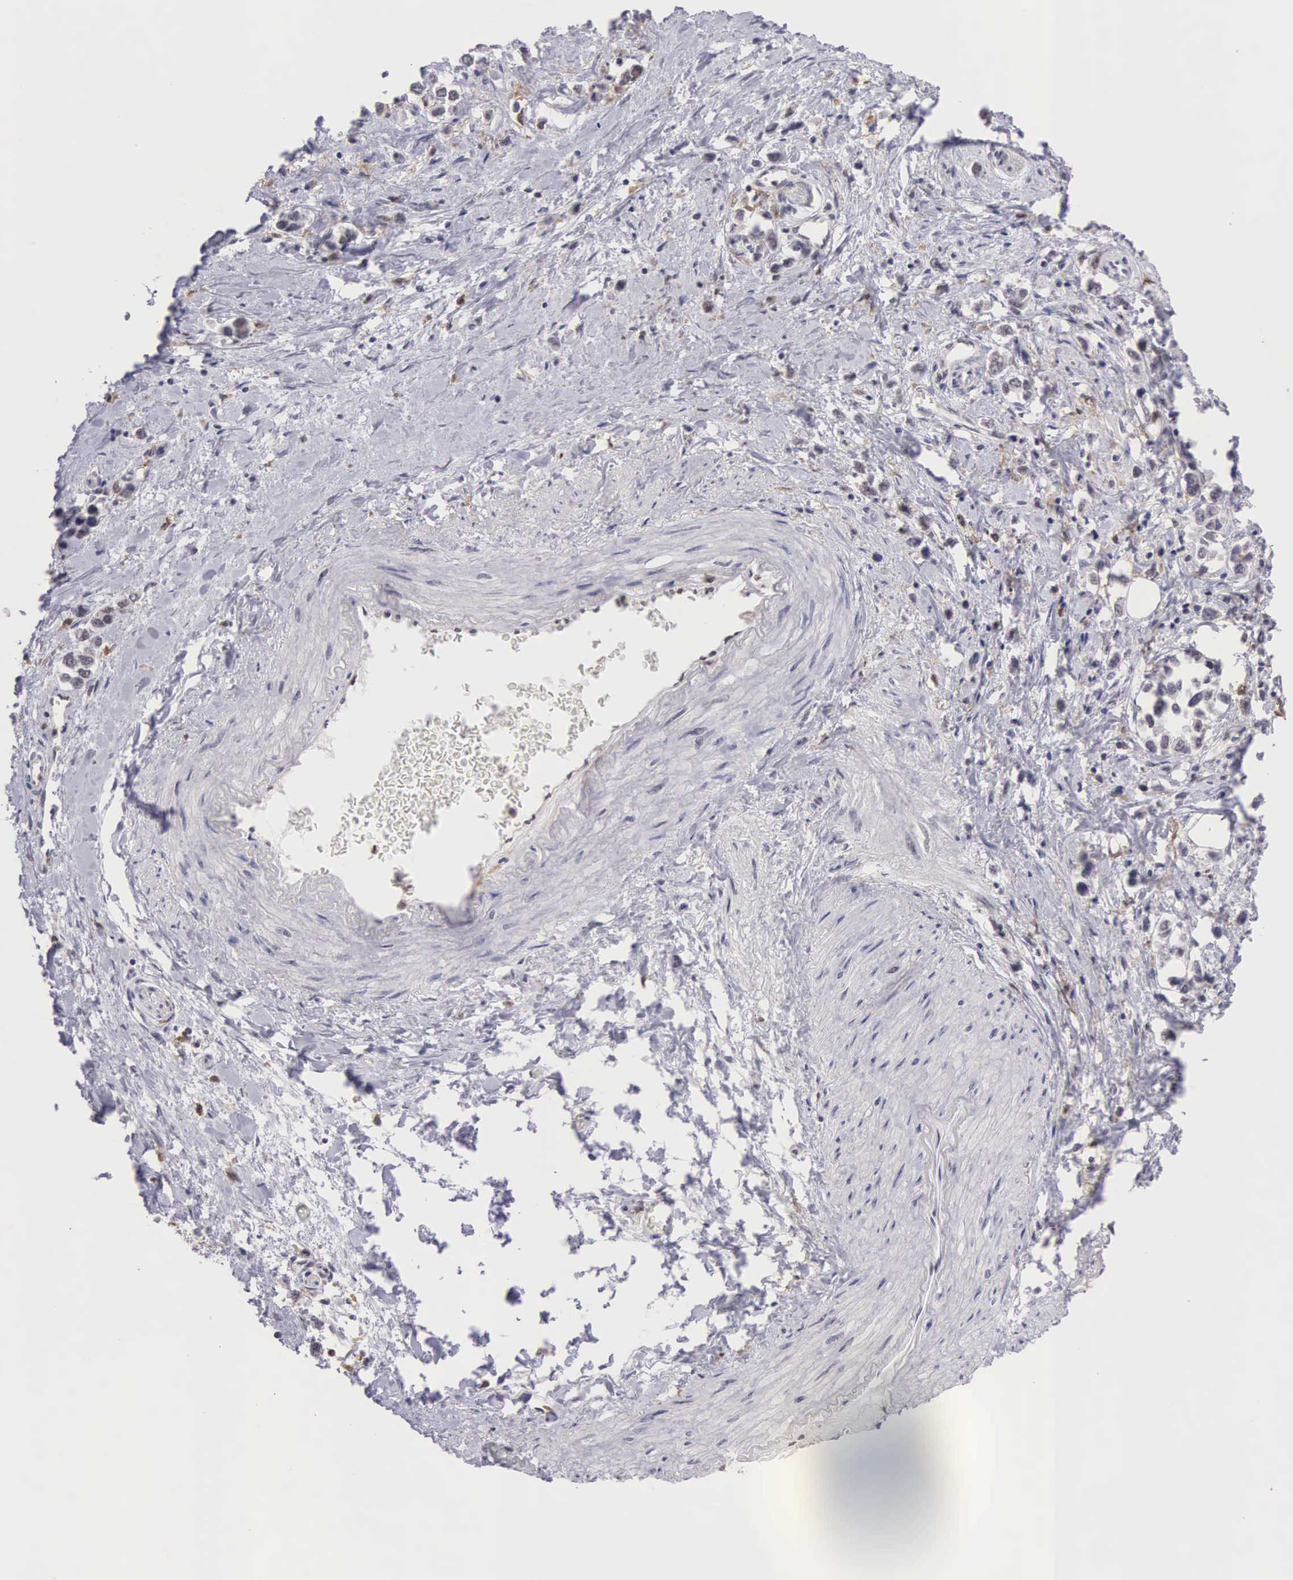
{"staining": {"intensity": "weak", "quantity": "<25%", "location": "nuclear"}, "tissue": "stomach cancer", "cell_type": "Tumor cells", "image_type": "cancer", "snomed": [{"axis": "morphology", "description": "Adenocarcinoma, NOS"}, {"axis": "topography", "description": "Stomach, upper"}], "caption": "Protein analysis of stomach cancer (adenocarcinoma) shows no significant expression in tumor cells.", "gene": "GRK3", "patient": {"sex": "male", "age": 76}}